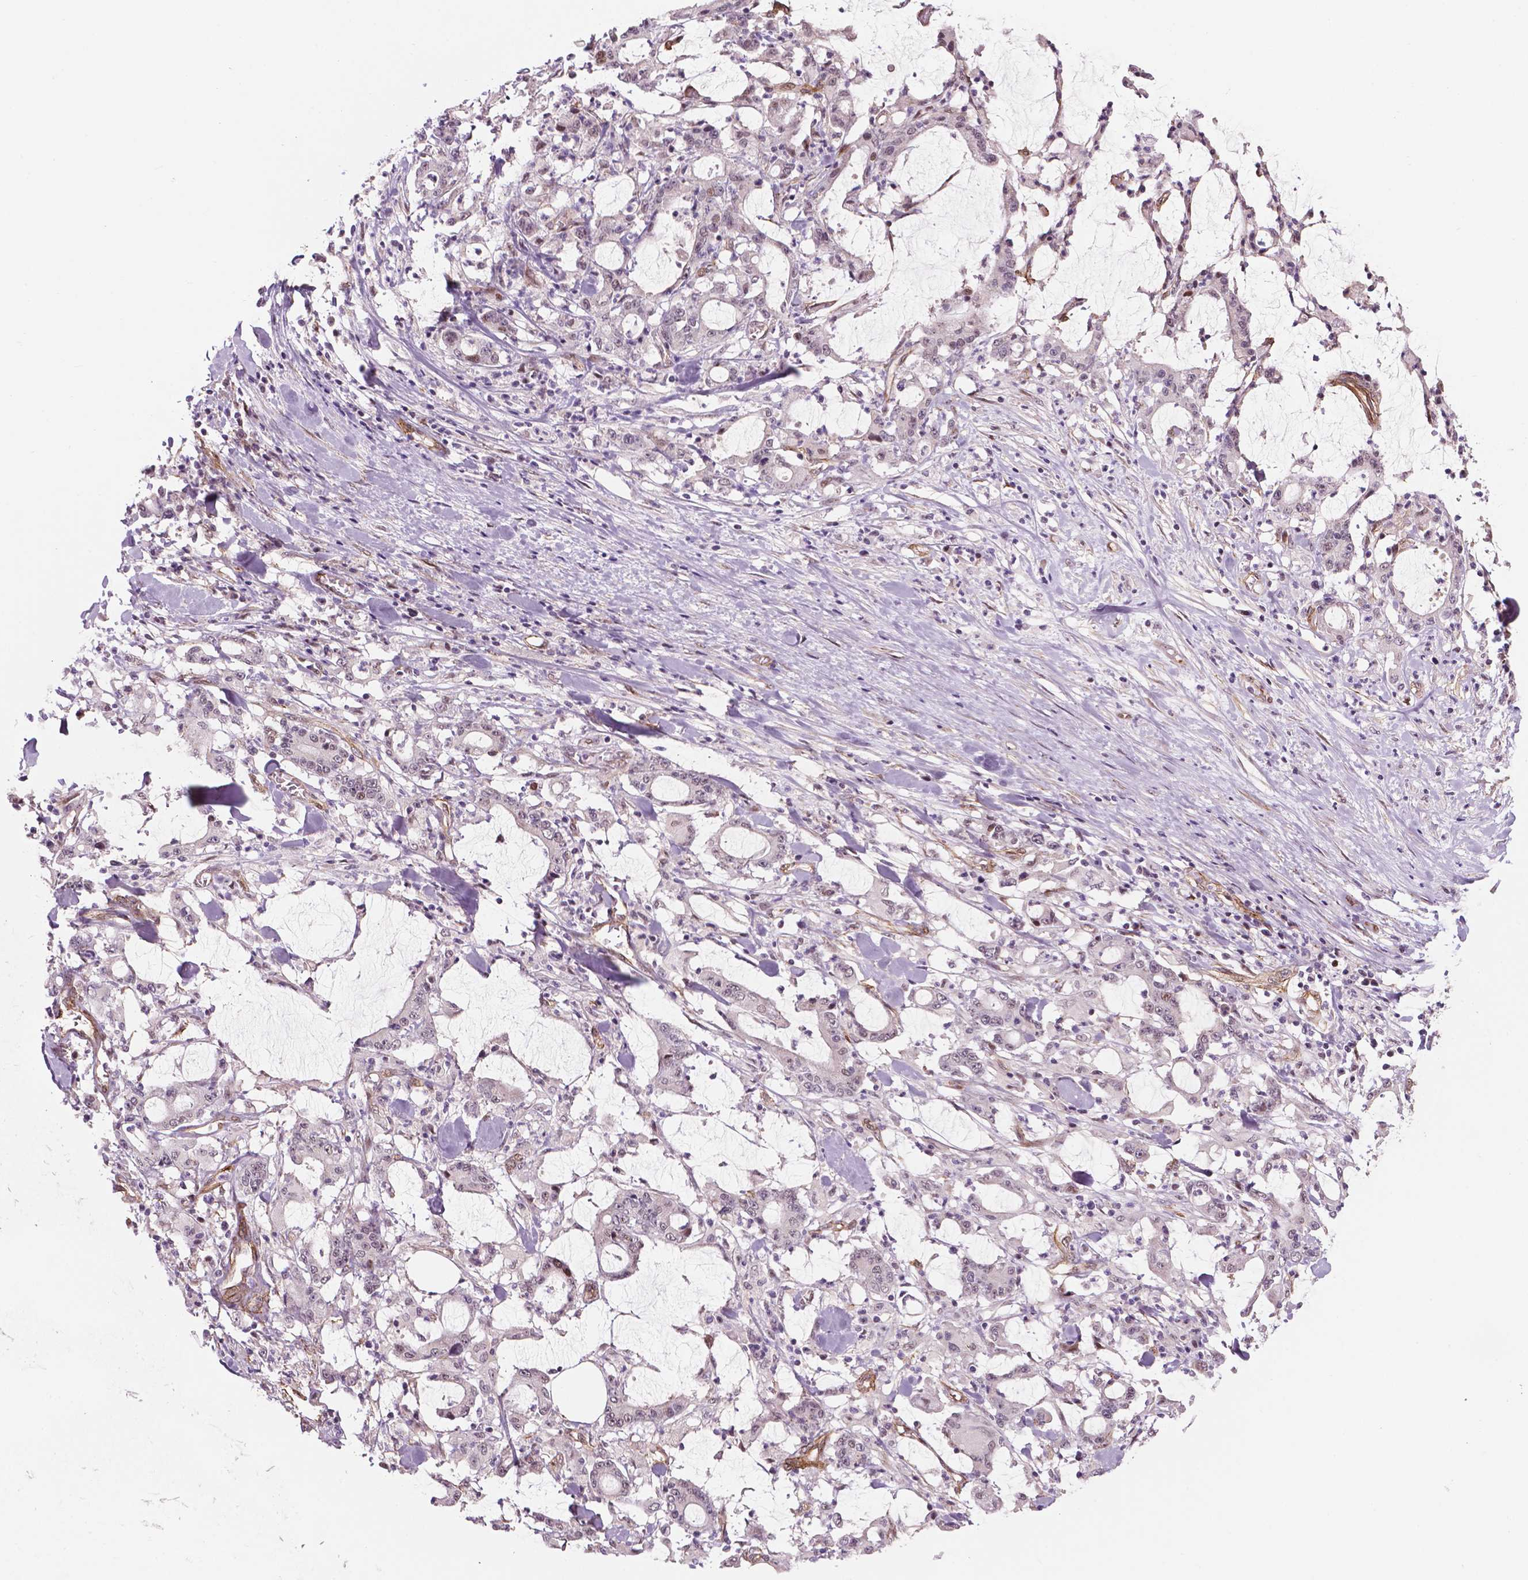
{"staining": {"intensity": "negative", "quantity": "none", "location": "none"}, "tissue": "stomach cancer", "cell_type": "Tumor cells", "image_type": "cancer", "snomed": [{"axis": "morphology", "description": "Adenocarcinoma, NOS"}, {"axis": "topography", "description": "Stomach, upper"}], "caption": "The photomicrograph displays no staining of tumor cells in adenocarcinoma (stomach).", "gene": "EGFL8", "patient": {"sex": "male", "age": 68}}